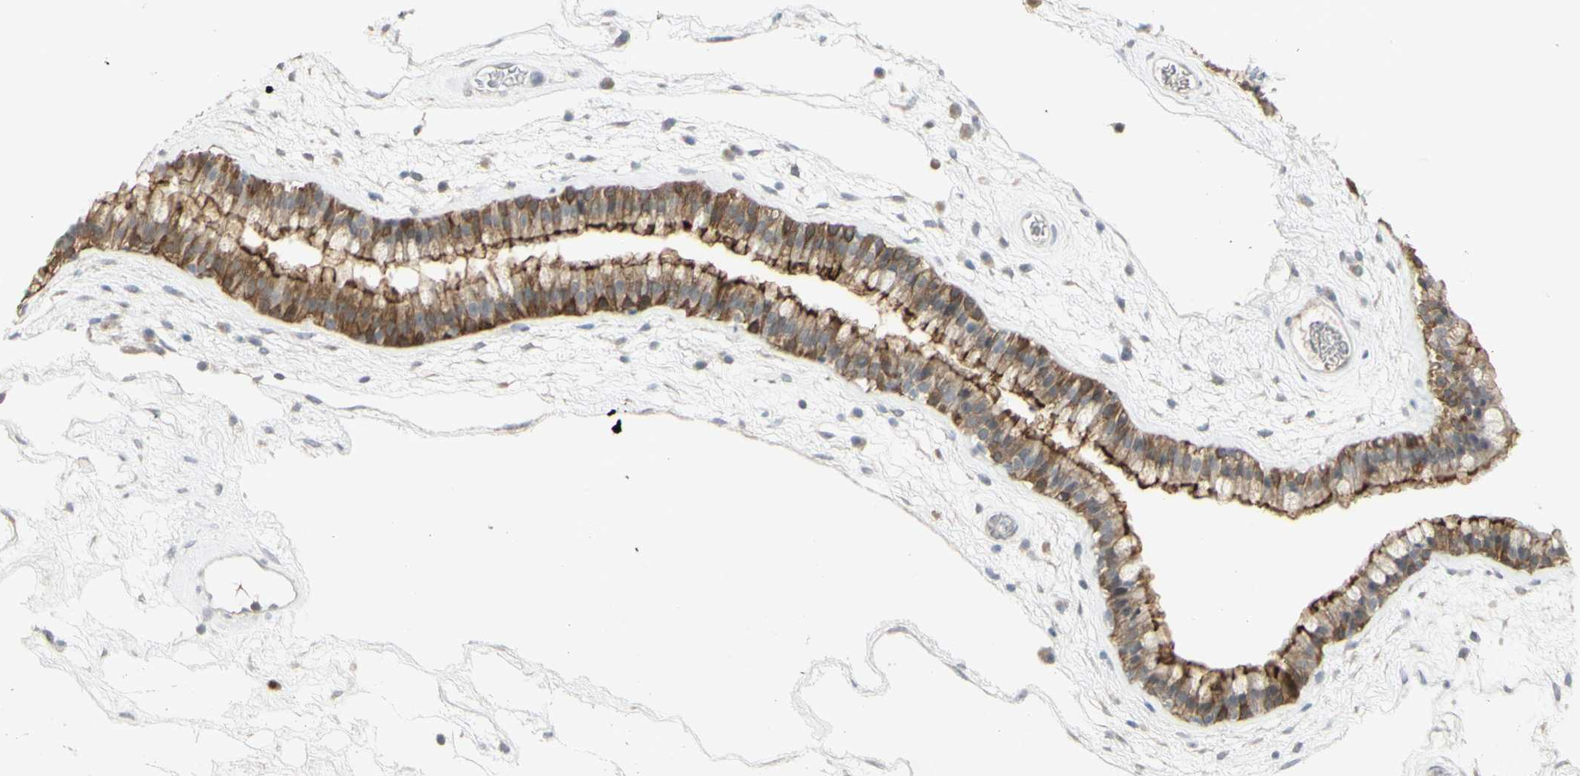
{"staining": {"intensity": "strong", "quantity": ">75%", "location": "cytoplasmic/membranous"}, "tissue": "nasopharynx", "cell_type": "Respiratory epithelial cells", "image_type": "normal", "snomed": [{"axis": "morphology", "description": "Normal tissue, NOS"}, {"axis": "morphology", "description": "Inflammation, NOS"}, {"axis": "topography", "description": "Nasopharynx"}], "caption": "This photomicrograph demonstrates benign nasopharynx stained with IHC to label a protein in brown. The cytoplasmic/membranous of respiratory epithelial cells show strong positivity for the protein. Nuclei are counter-stained blue.", "gene": "C1orf116", "patient": {"sex": "male", "age": 48}}